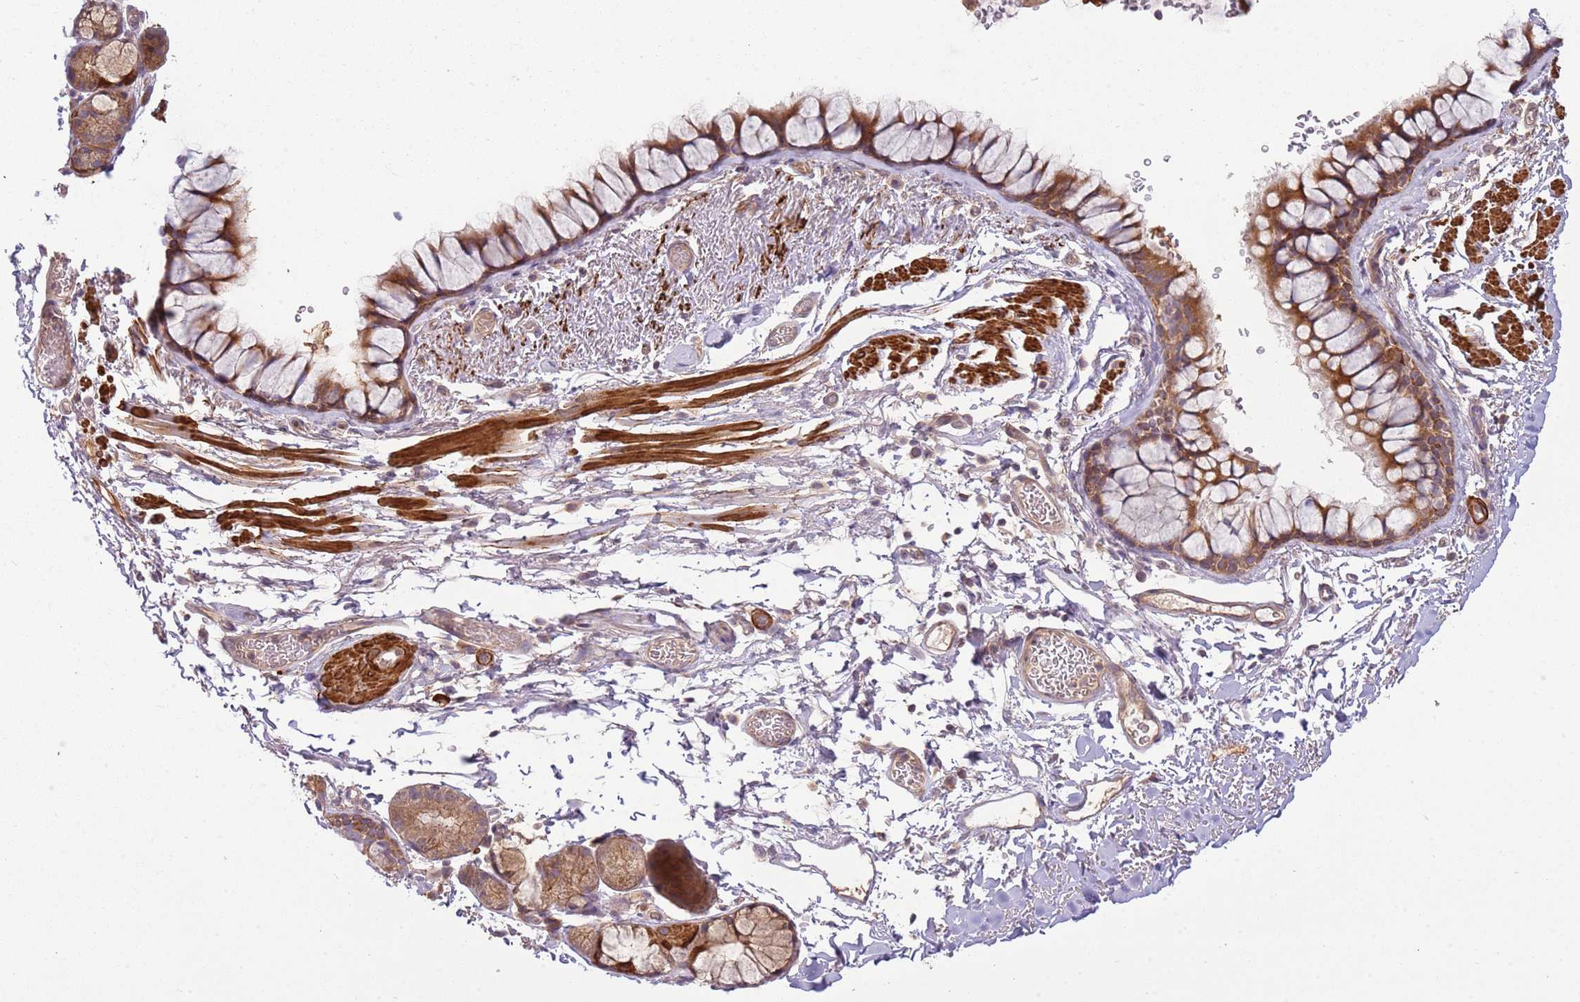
{"staining": {"intensity": "moderate", "quantity": ">75%", "location": "cytoplasmic/membranous"}, "tissue": "bronchus", "cell_type": "Respiratory epithelial cells", "image_type": "normal", "snomed": [{"axis": "morphology", "description": "Normal tissue, NOS"}, {"axis": "topography", "description": "Bronchus"}], "caption": "About >75% of respiratory epithelial cells in benign human bronchus display moderate cytoplasmic/membranous protein positivity as visualized by brown immunohistochemical staining.", "gene": "RNF128", "patient": {"sex": "male", "age": 65}}